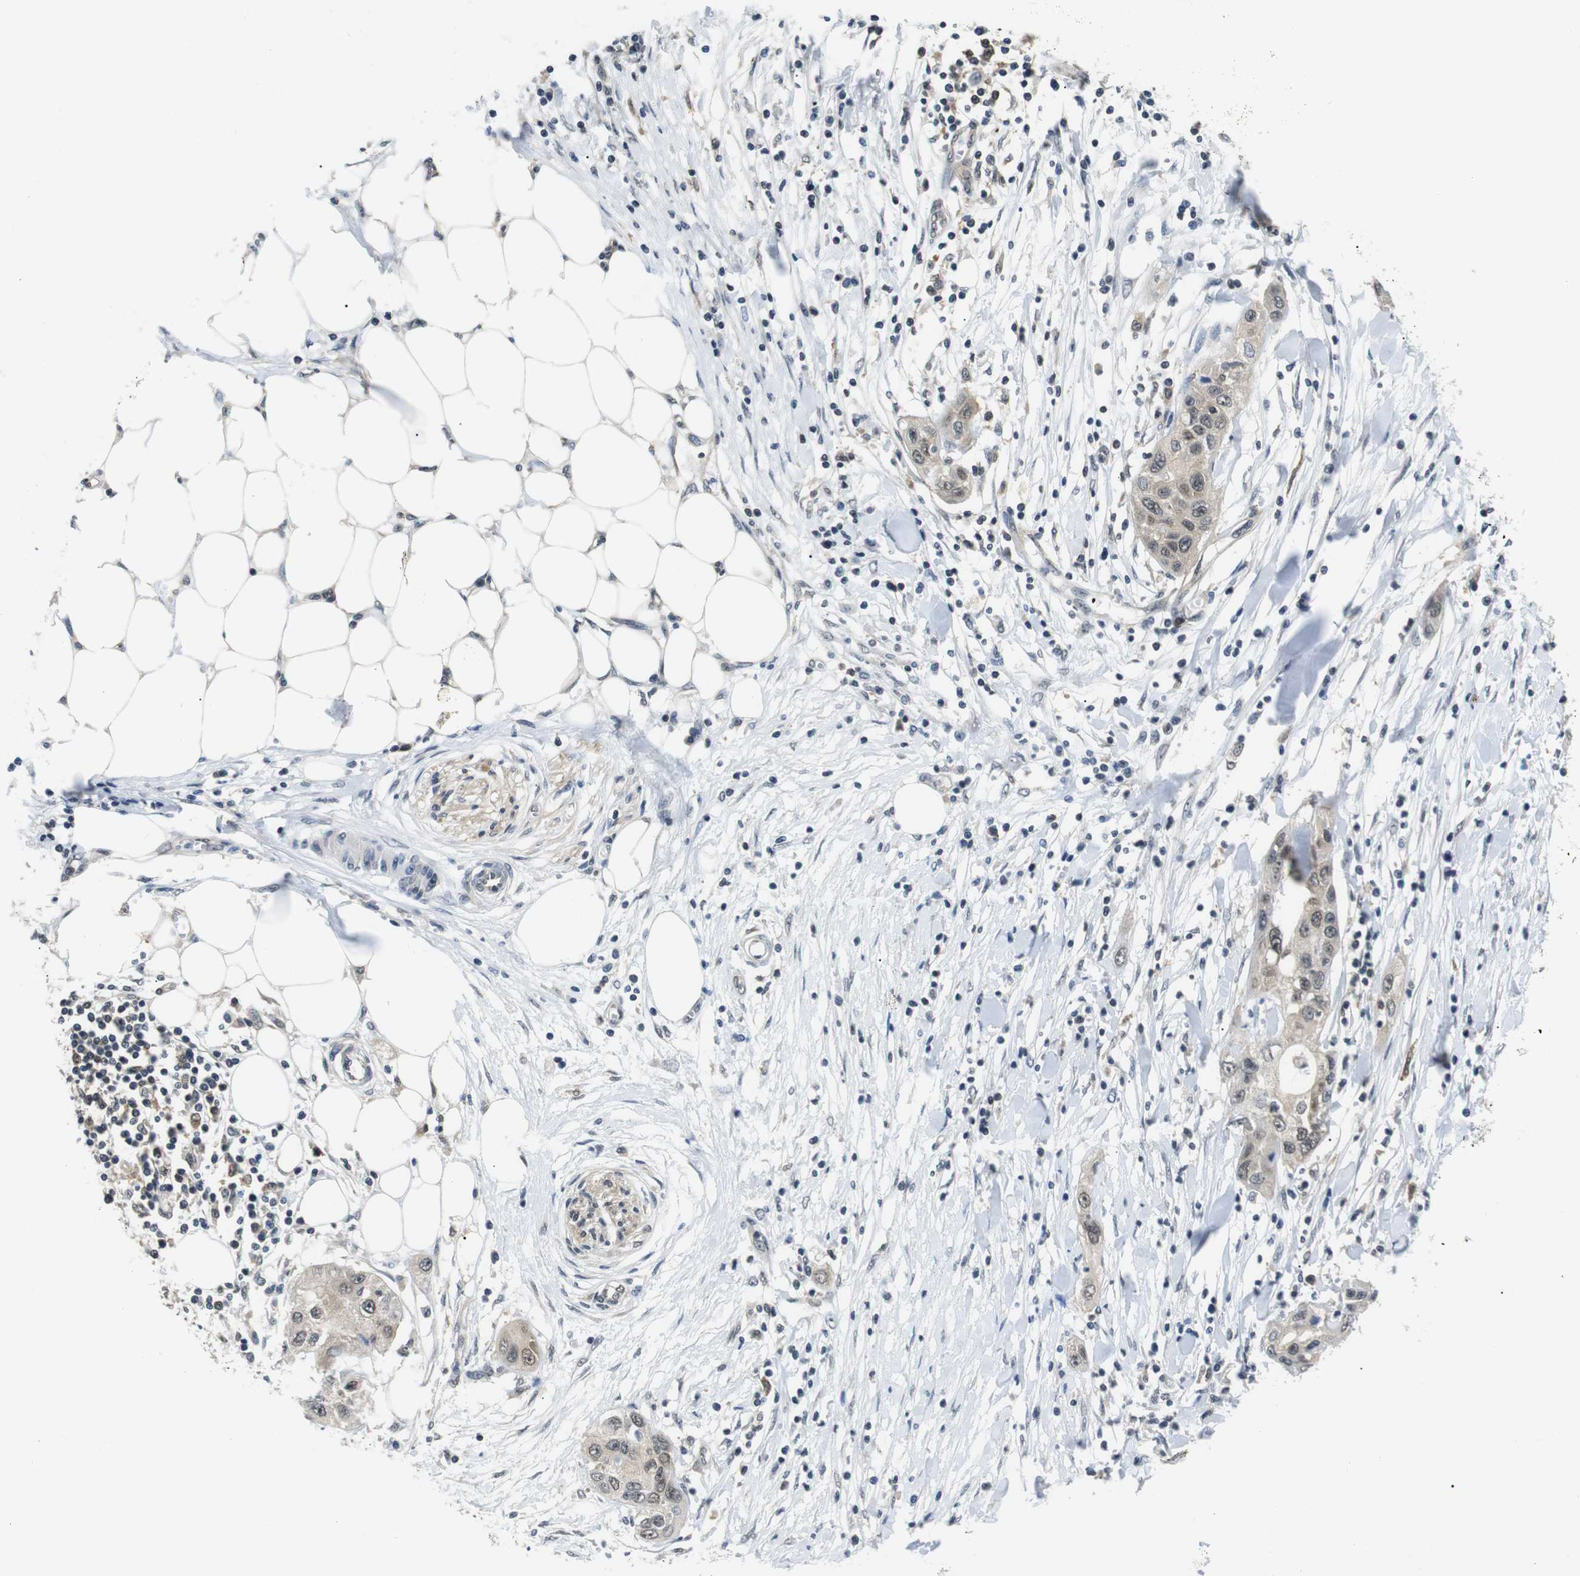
{"staining": {"intensity": "weak", "quantity": "<25%", "location": "cytoplasmic/membranous,nuclear"}, "tissue": "pancreatic cancer", "cell_type": "Tumor cells", "image_type": "cancer", "snomed": [{"axis": "morphology", "description": "Adenocarcinoma, NOS"}, {"axis": "topography", "description": "Pancreas"}], "caption": "Protein analysis of pancreatic cancer (adenocarcinoma) demonstrates no significant staining in tumor cells.", "gene": "UBXN1", "patient": {"sex": "female", "age": 70}}